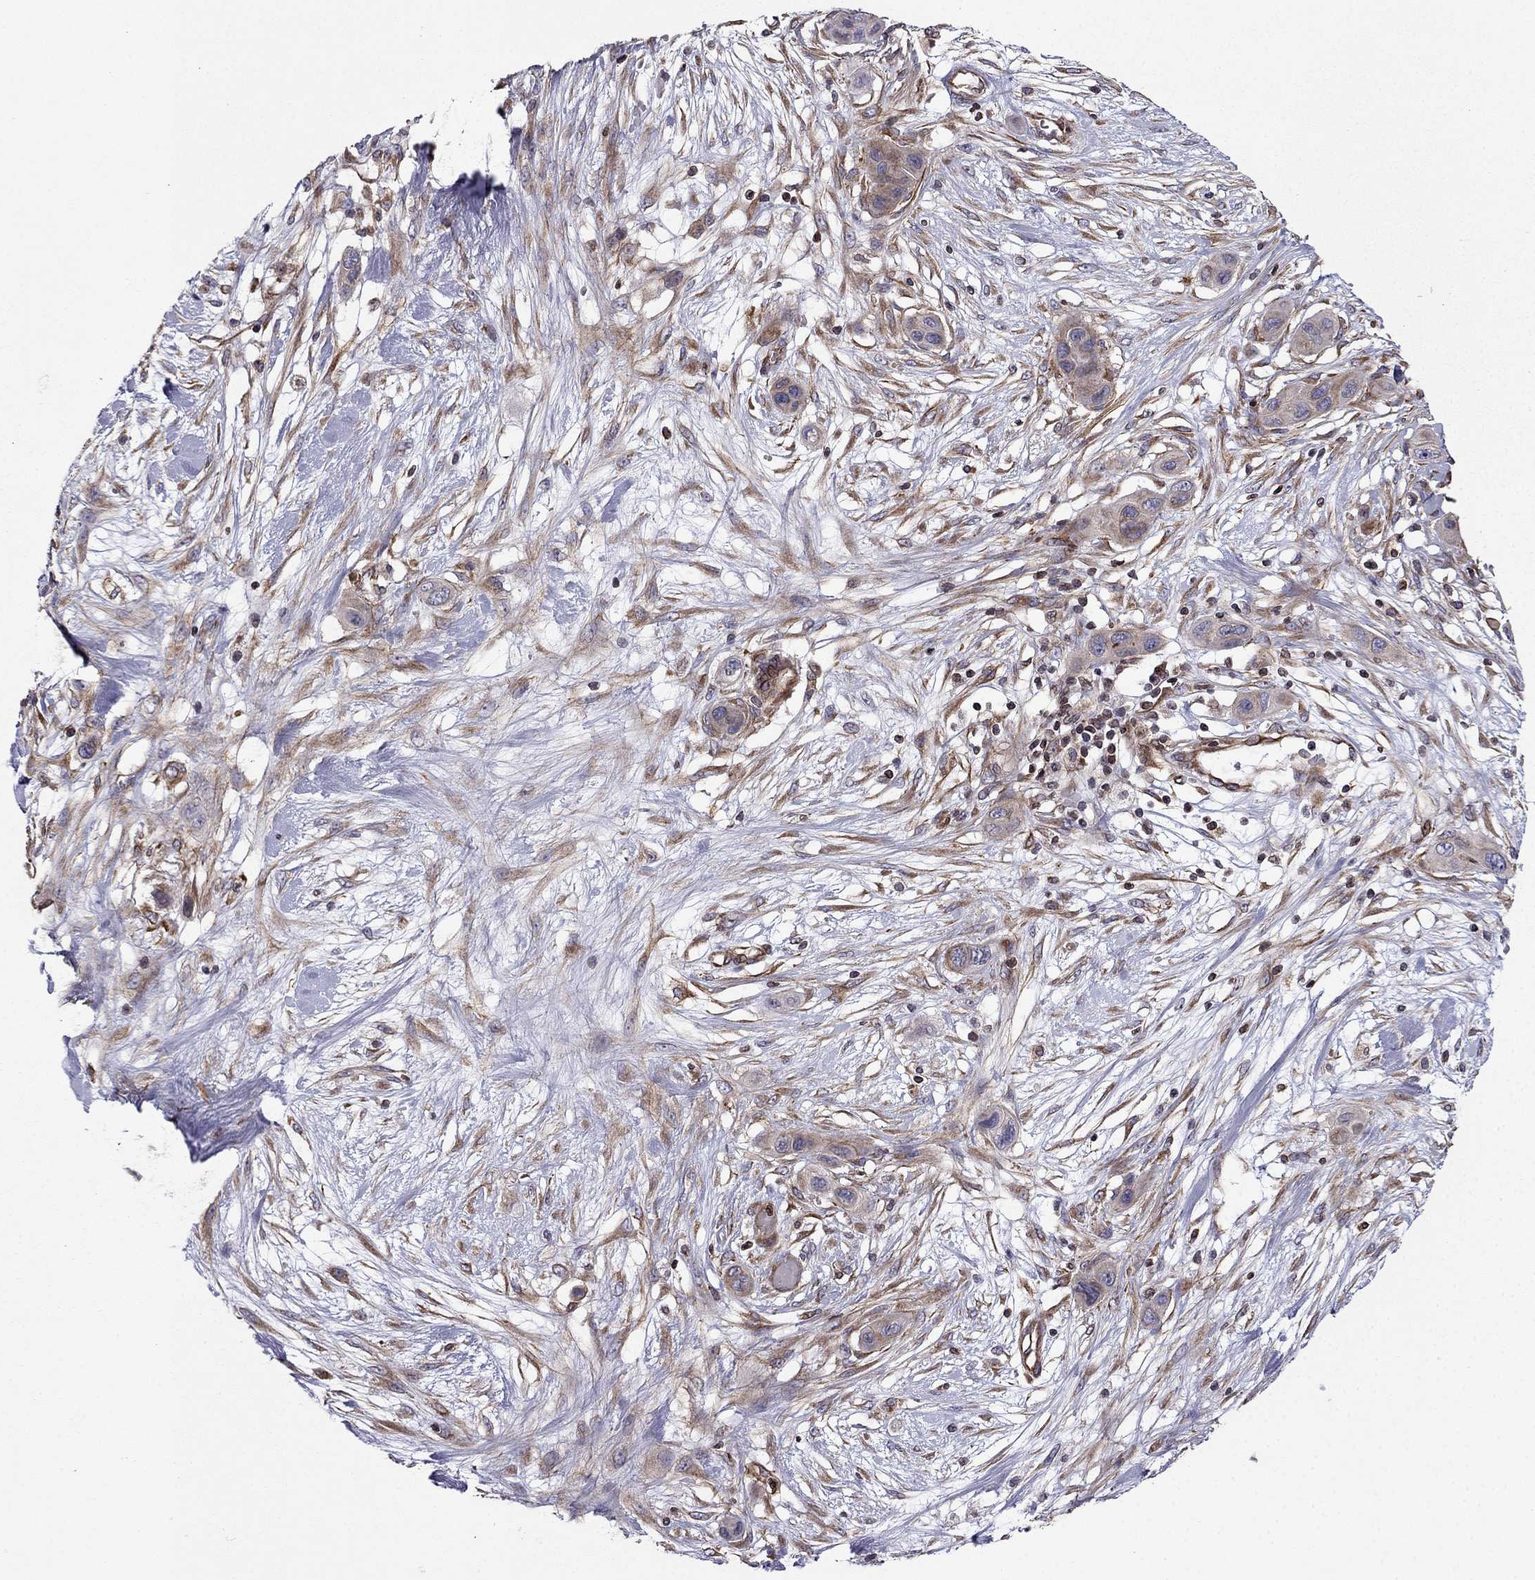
{"staining": {"intensity": "moderate", "quantity": "<25%", "location": "cytoplasmic/membranous"}, "tissue": "skin cancer", "cell_type": "Tumor cells", "image_type": "cancer", "snomed": [{"axis": "morphology", "description": "Squamous cell carcinoma, NOS"}, {"axis": "topography", "description": "Skin"}], "caption": "Skin cancer stained with a protein marker exhibits moderate staining in tumor cells.", "gene": "CDC42BPA", "patient": {"sex": "male", "age": 79}}